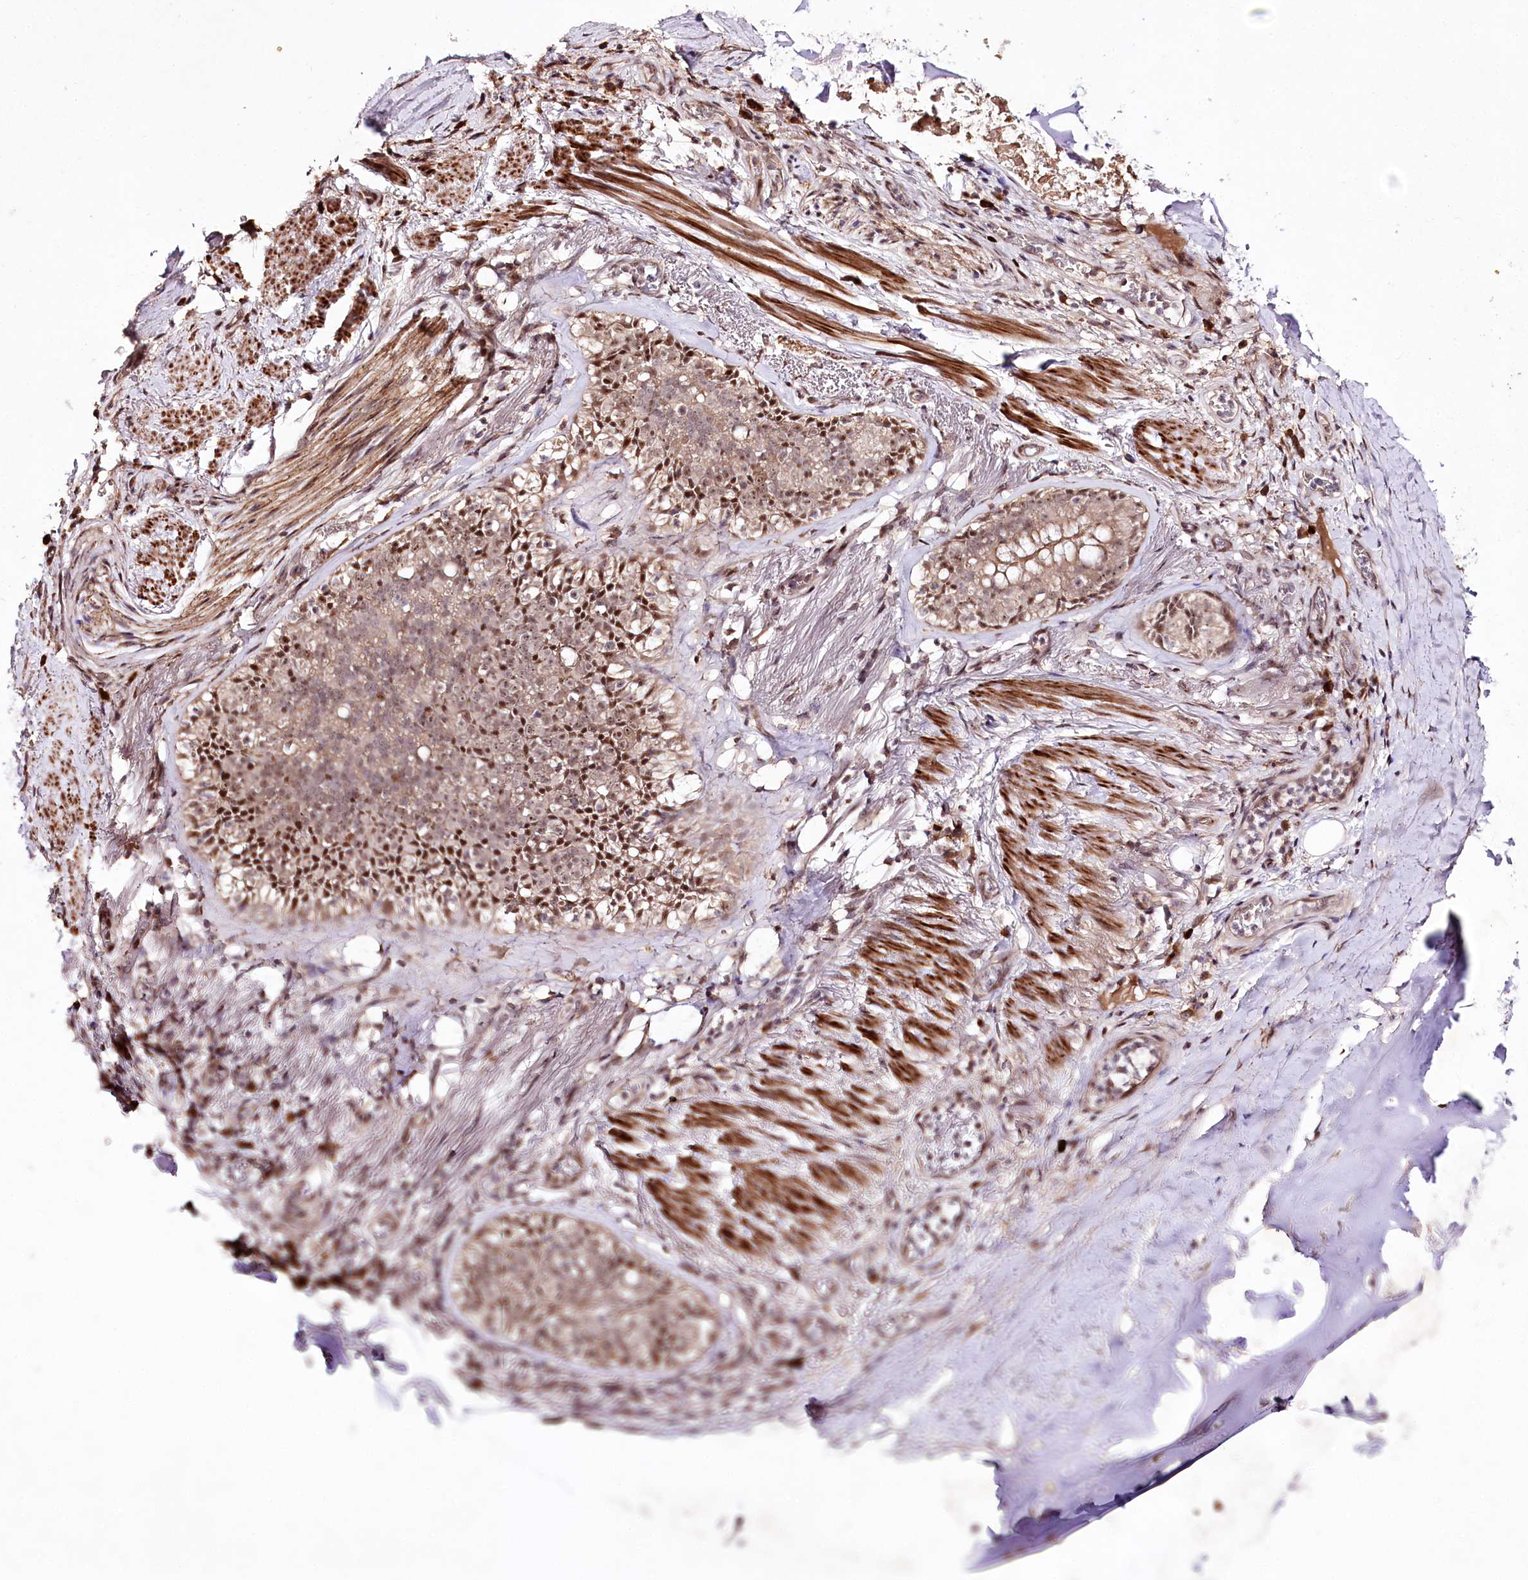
{"staining": {"intensity": "strong", "quantity": ">75%", "location": "nuclear"}, "tissue": "adipose tissue", "cell_type": "Adipocytes", "image_type": "normal", "snomed": [{"axis": "morphology", "description": "Normal tissue, NOS"}, {"axis": "topography", "description": "Lymph node"}, {"axis": "topography", "description": "Cartilage tissue"}, {"axis": "topography", "description": "Bronchus"}], "caption": "This image displays immunohistochemistry staining of benign adipose tissue, with high strong nuclear positivity in about >75% of adipocytes.", "gene": "DMP1", "patient": {"sex": "male", "age": 63}}